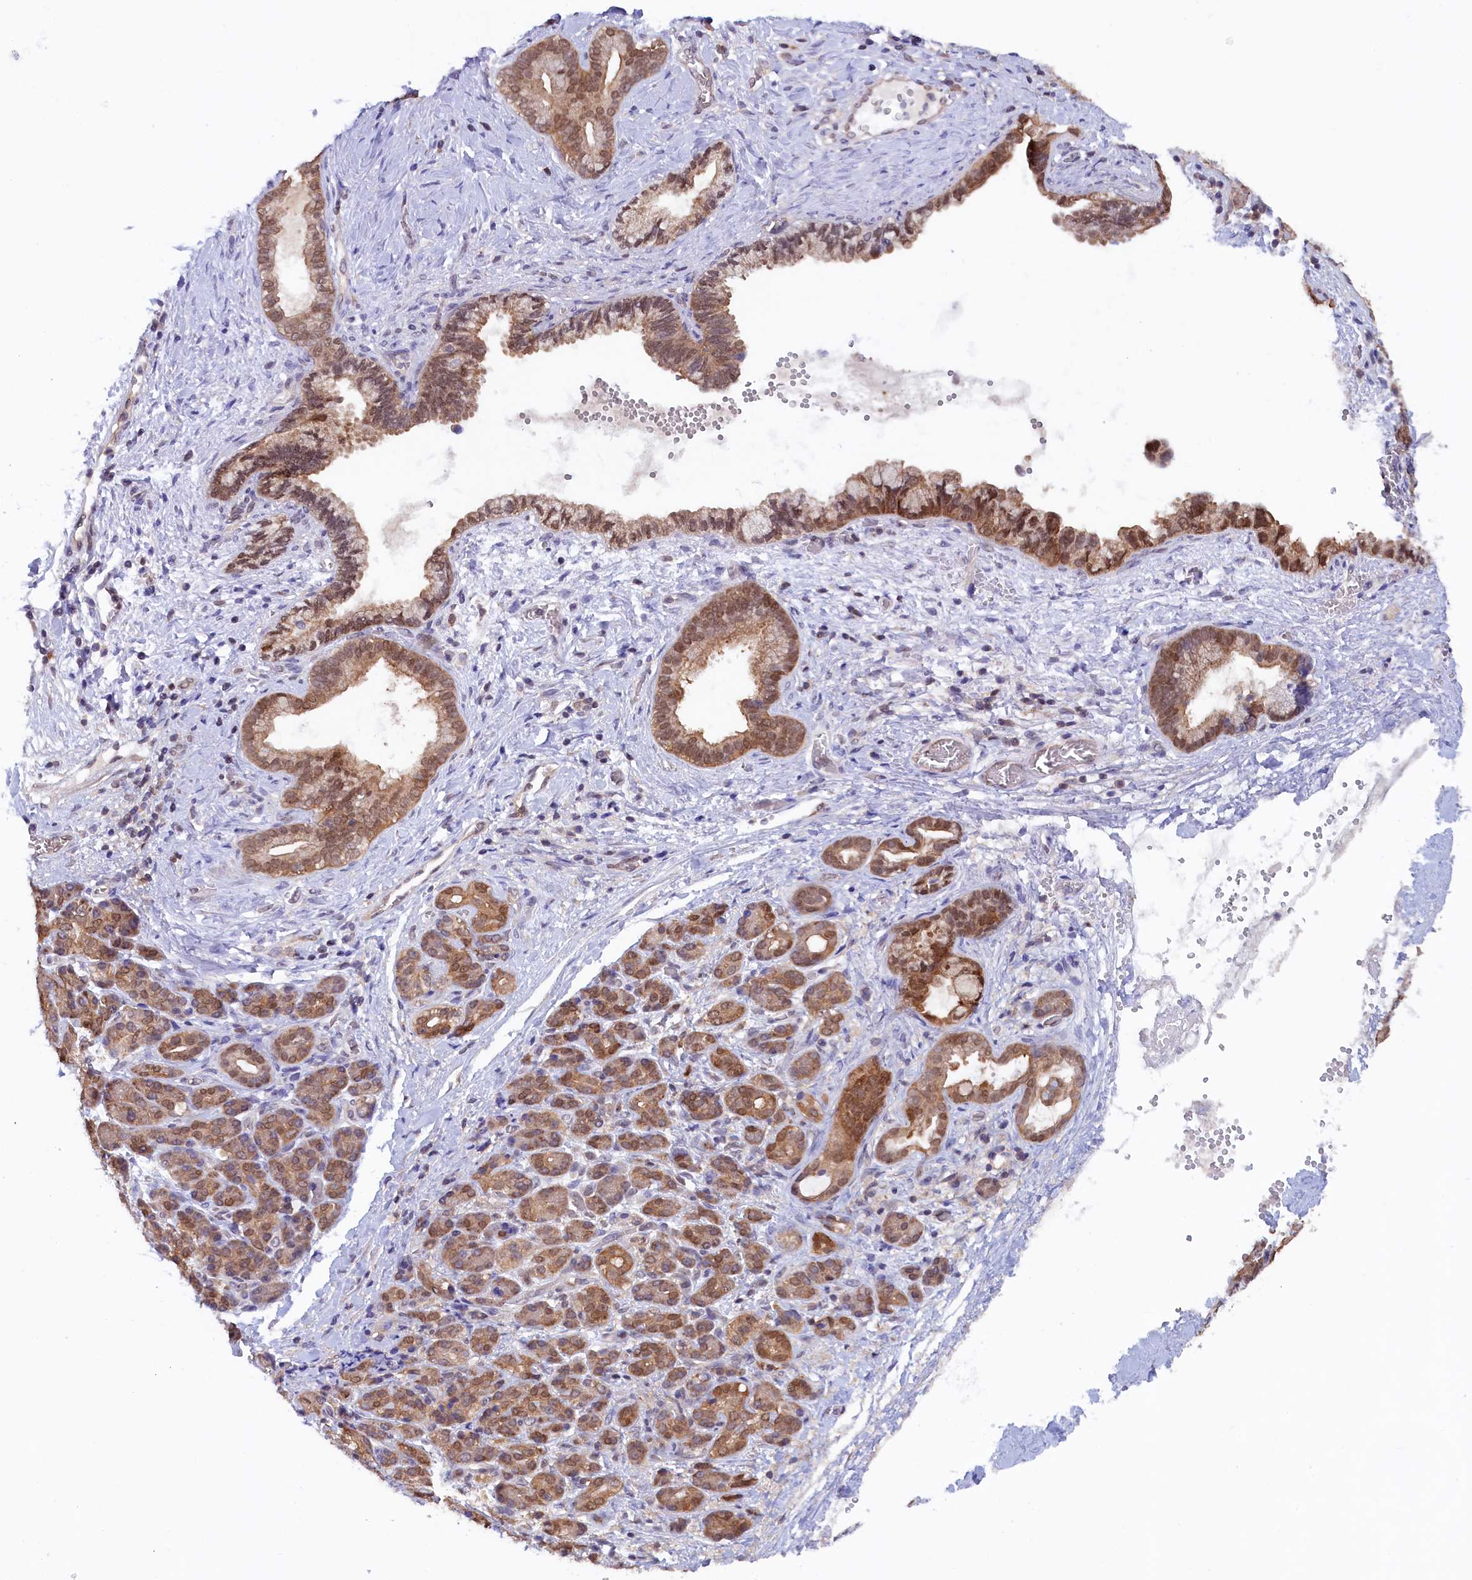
{"staining": {"intensity": "moderate", "quantity": ">75%", "location": "cytoplasmic/membranous,nuclear"}, "tissue": "pancreatic cancer", "cell_type": "Tumor cells", "image_type": "cancer", "snomed": [{"axis": "morphology", "description": "Adenocarcinoma, NOS"}, {"axis": "topography", "description": "Pancreas"}], "caption": "This image reveals immunohistochemistry (IHC) staining of human pancreatic cancer (adenocarcinoma), with medium moderate cytoplasmic/membranous and nuclear expression in about >75% of tumor cells.", "gene": "JPT2", "patient": {"sex": "male", "age": 59}}